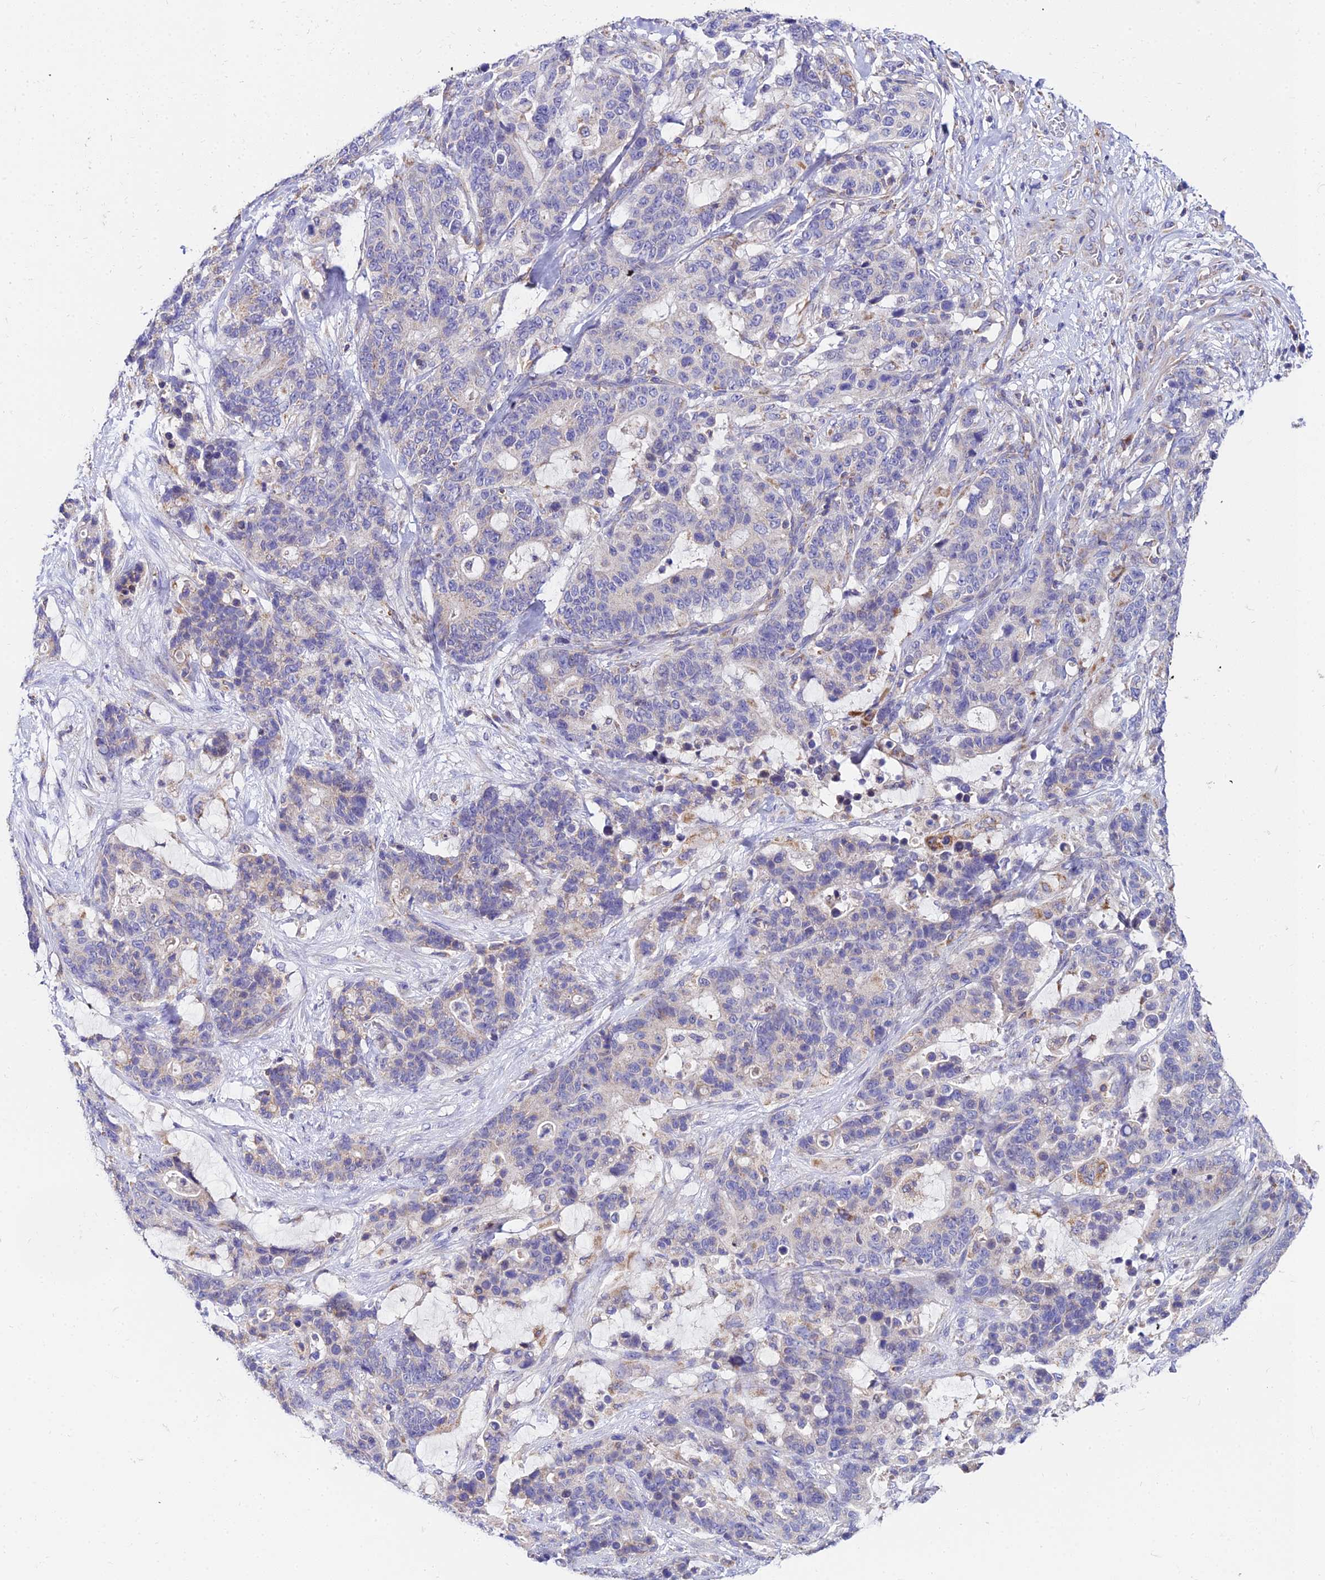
{"staining": {"intensity": "negative", "quantity": "none", "location": "none"}, "tissue": "stomach cancer", "cell_type": "Tumor cells", "image_type": "cancer", "snomed": [{"axis": "morphology", "description": "Normal tissue, NOS"}, {"axis": "morphology", "description": "Adenocarcinoma, NOS"}, {"axis": "topography", "description": "Stomach"}], "caption": "This is a photomicrograph of immunohistochemistry (IHC) staining of stomach cancer (adenocarcinoma), which shows no expression in tumor cells.", "gene": "NIPSNAP3A", "patient": {"sex": "female", "age": 64}}